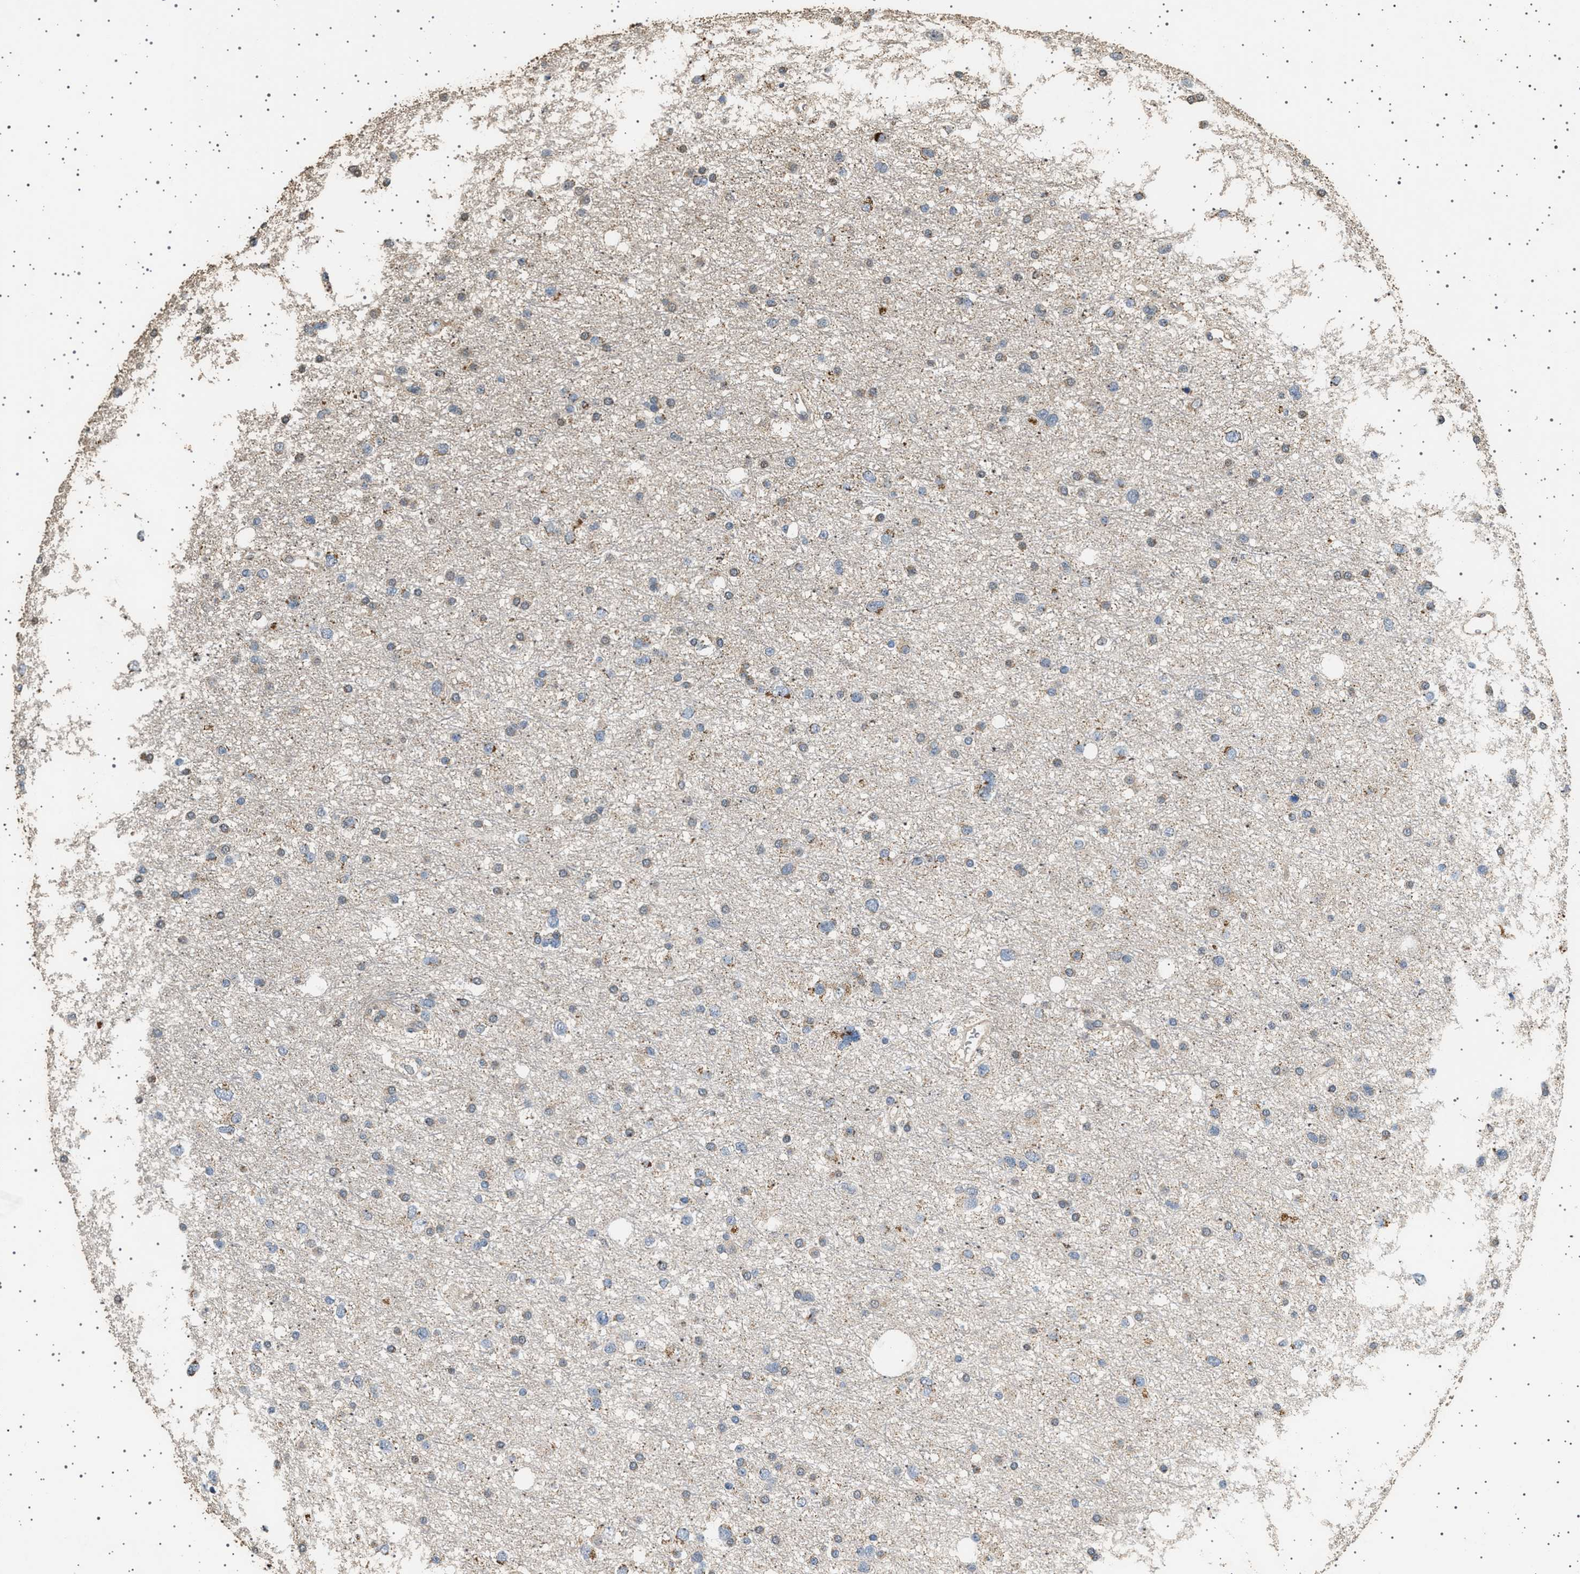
{"staining": {"intensity": "moderate", "quantity": "<25%", "location": "cytoplasmic/membranous"}, "tissue": "glioma", "cell_type": "Tumor cells", "image_type": "cancer", "snomed": [{"axis": "morphology", "description": "Glioma, malignant, Low grade"}, {"axis": "topography", "description": "Brain"}], "caption": "About <25% of tumor cells in glioma demonstrate moderate cytoplasmic/membranous protein expression as visualized by brown immunohistochemical staining.", "gene": "KCNA4", "patient": {"sex": "female", "age": 37}}